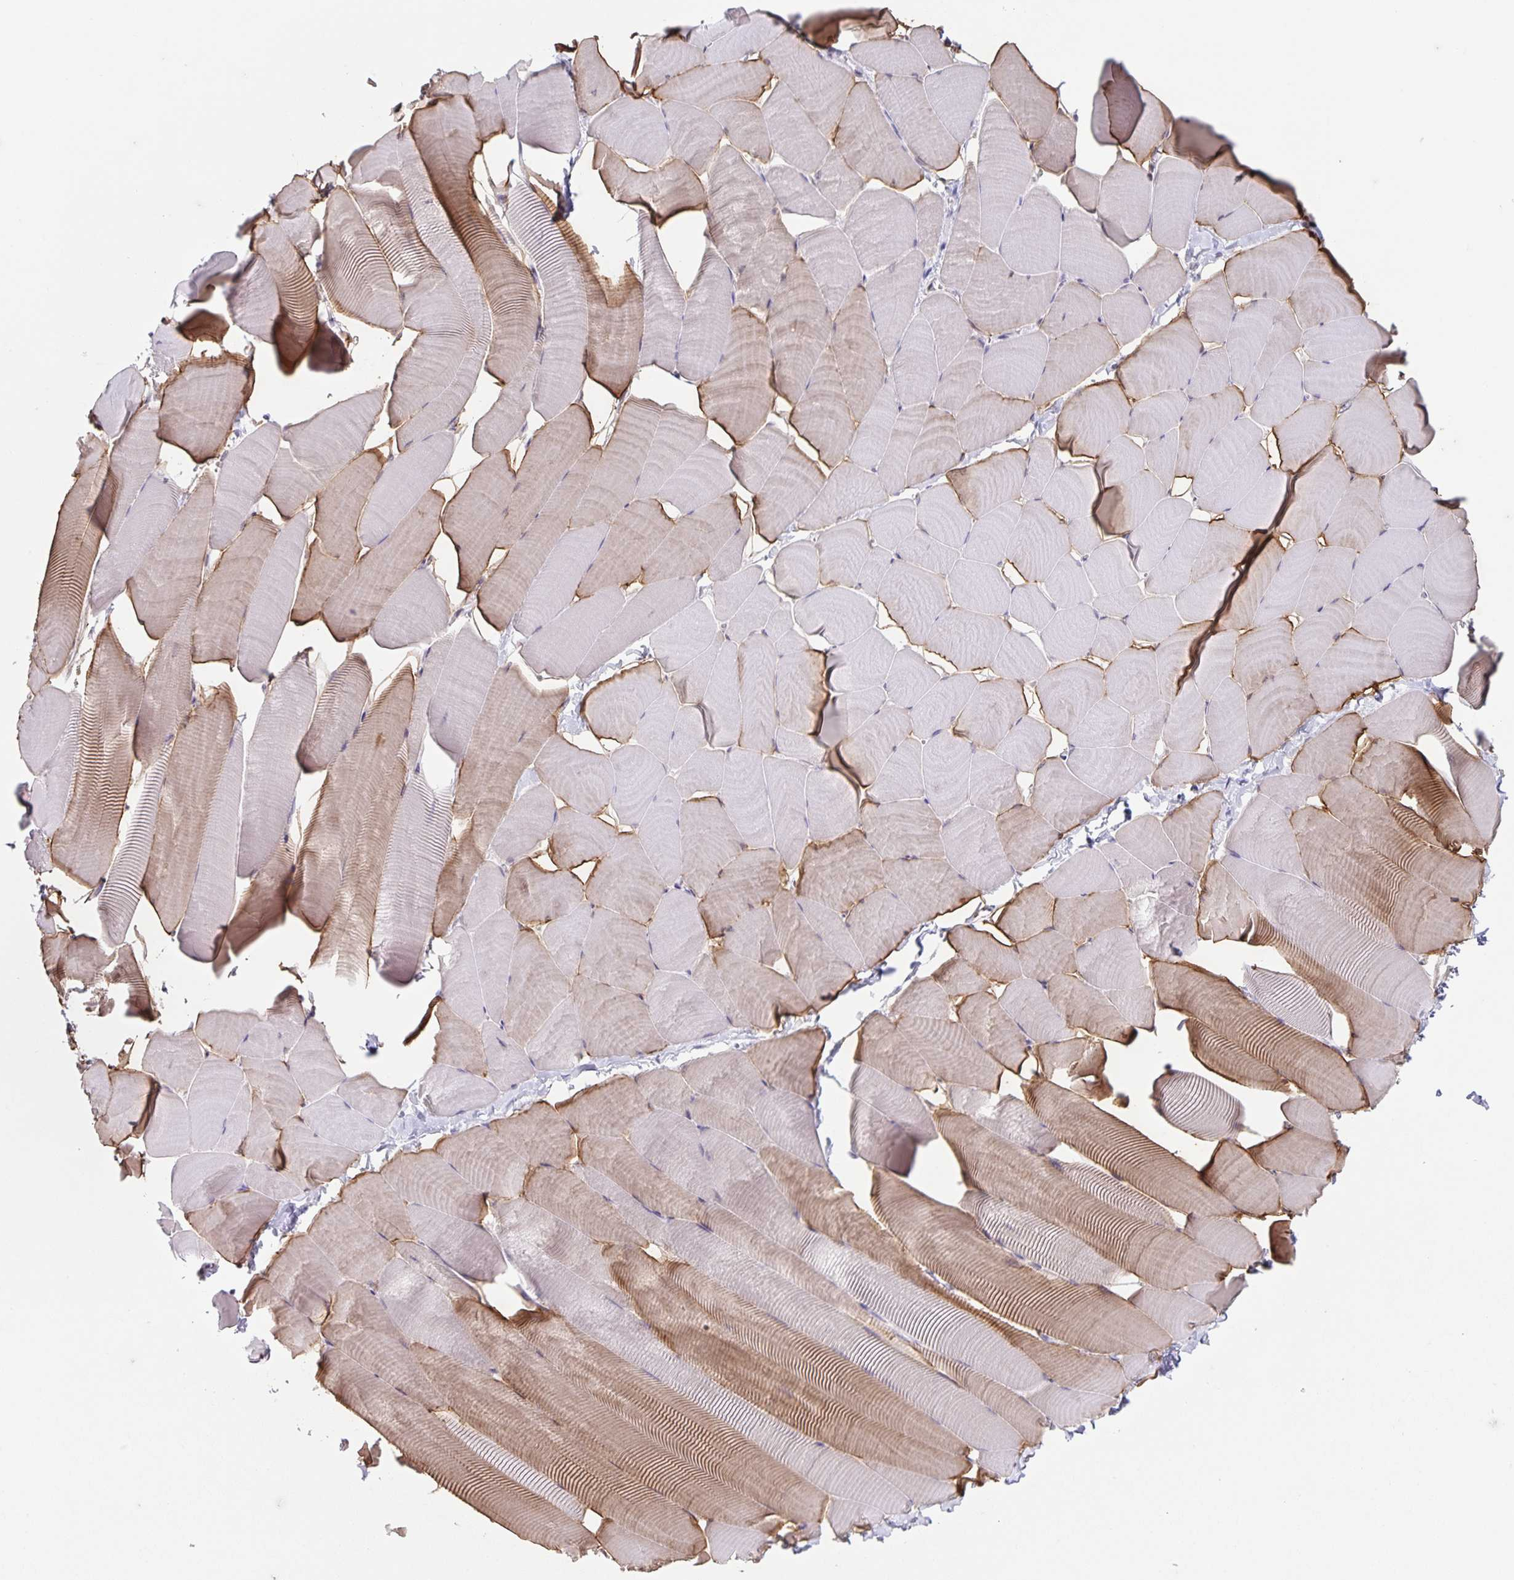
{"staining": {"intensity": "moderate", "quantity": "<25%", "location": "cytoplasmic/membranous"}, "tissue": "skeletal muscle", "cell_type": "Myocytes", "image_type": "normal", "snomed": [{"axis": "morphology", "description": "Normal tissue, NOS"}, {"axis": "topography", "description": "Skeletal muscle"}], "caption": "This is an image of immunohistochemistry (IHC) staining of benign skeletal muscle, which shows moderate staining in the cytoplasmic/membranous of myocytes.", "gene": "AQP4", "patient": {"sex": "male", "age": 25}}